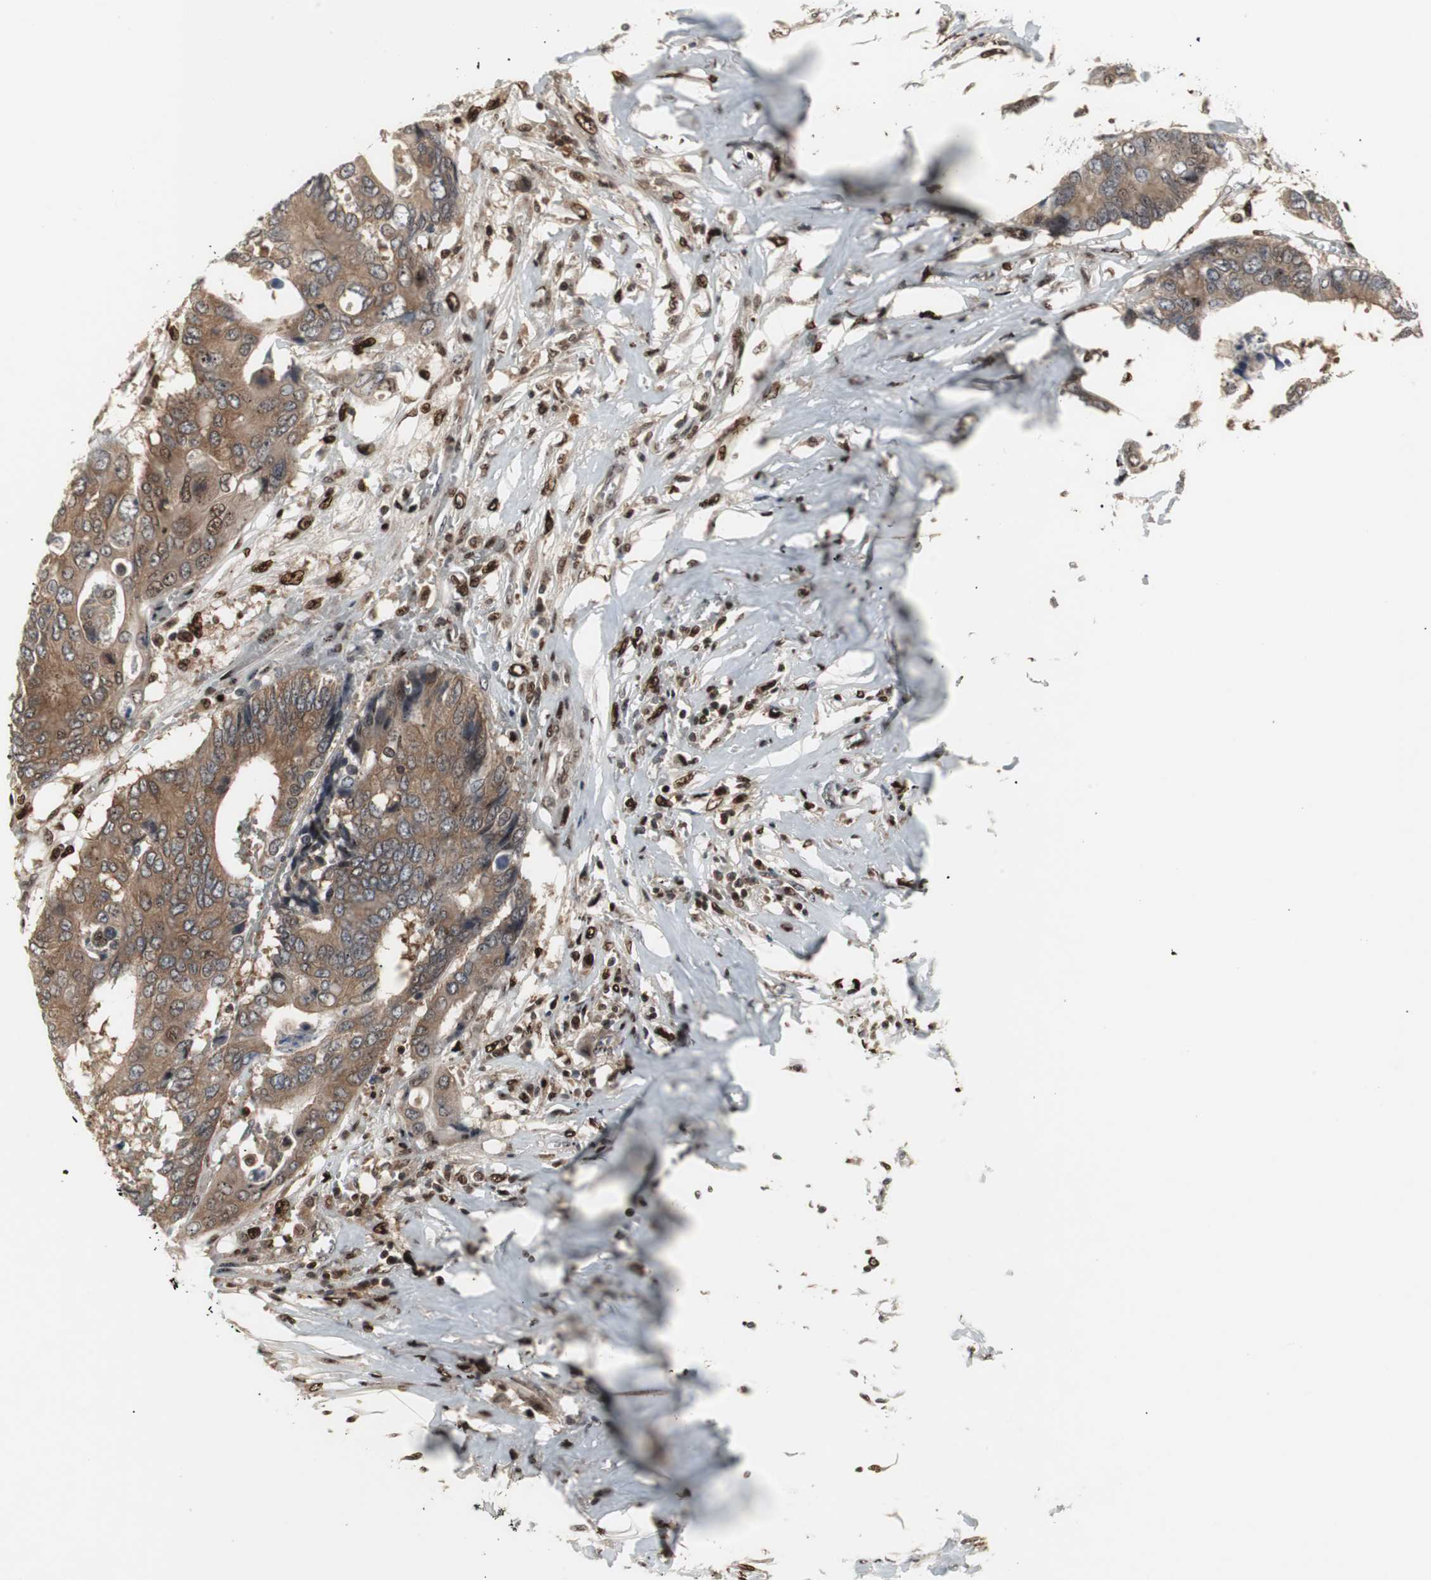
{"staining": {"intensity": "moderate", "quantity": ">75%", "location": "cytoplasmic/membranous"}, "tissue": "colorectal cancer", "cell_type": "Tumor cells", "image_type": "cancer", "snomed": [{"axis": "morphology", "description": "Adenocarcinoma, NOS"}, {"axis": "topography", "description": "Rectum"}], "caption": "This image reveals immunohistochemistry staining of adenocarcinoma (colorectal), with medium moderate cytoplasmic/membranous staining in approximately >75% of tumor cells.", "gene": "GRK2", "patient": {"sex": "male", "age": 55}}